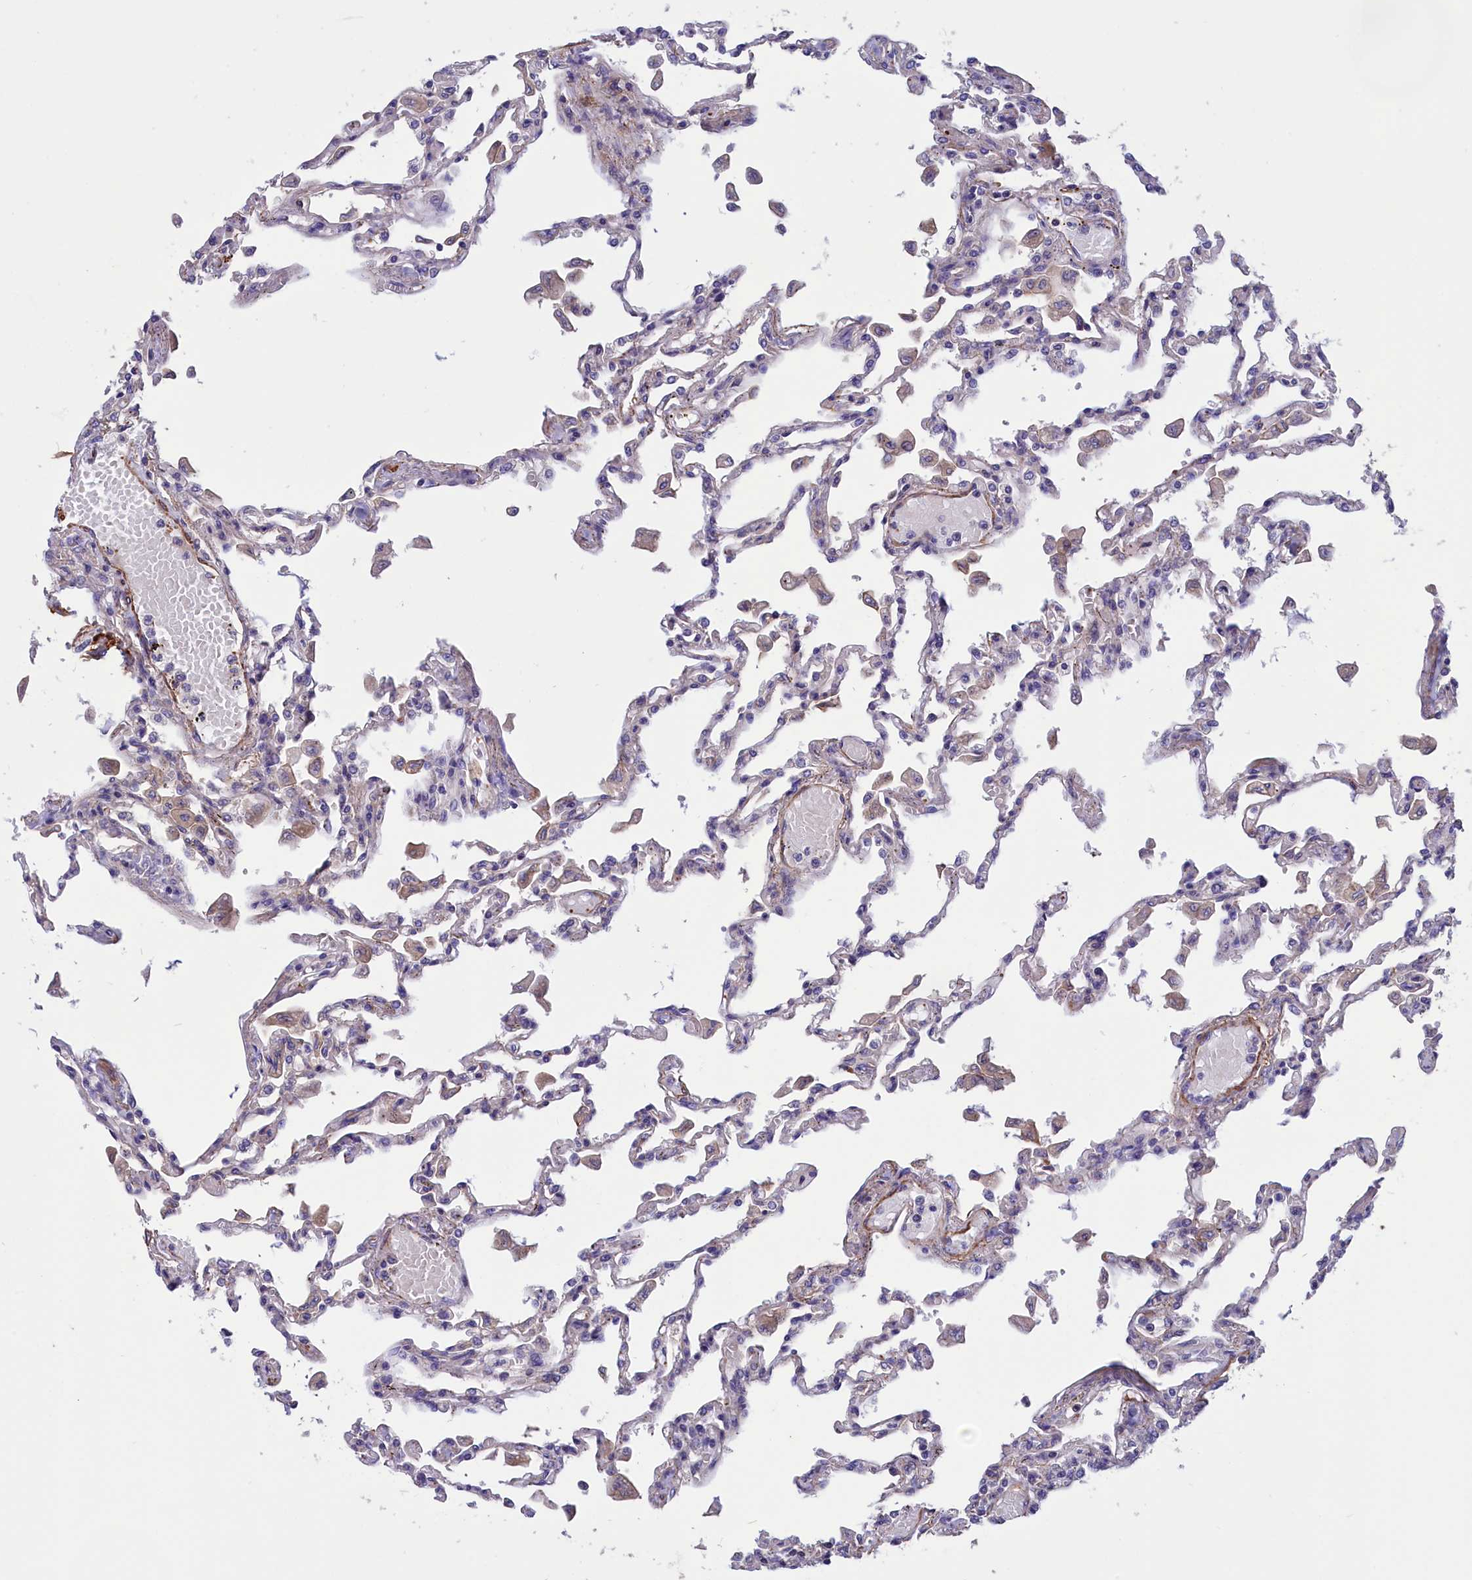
{"staining": {"intensity": "negative", "quantity": "none", "location": "none"}, "tissue": "lung", "cell_type": "Alveolar cells", "image_type": "normal", "snomed": [{"axis": "morphology", "description": "Normal tissue, NOS"}, {"axis": "topography", "description": "Bronchus"}, {"axis": "topography", "description": "Lung"}], "caption": "The histopathology image displays no significant positivity in alveolar cells of lung. (Stains: DAB IHC with hematoxylin counter stain, Microscopy: brightfield microscopy at high magnification).", "gene": "AMDHD2", "patient": {"sex": "female", "age": 49}}